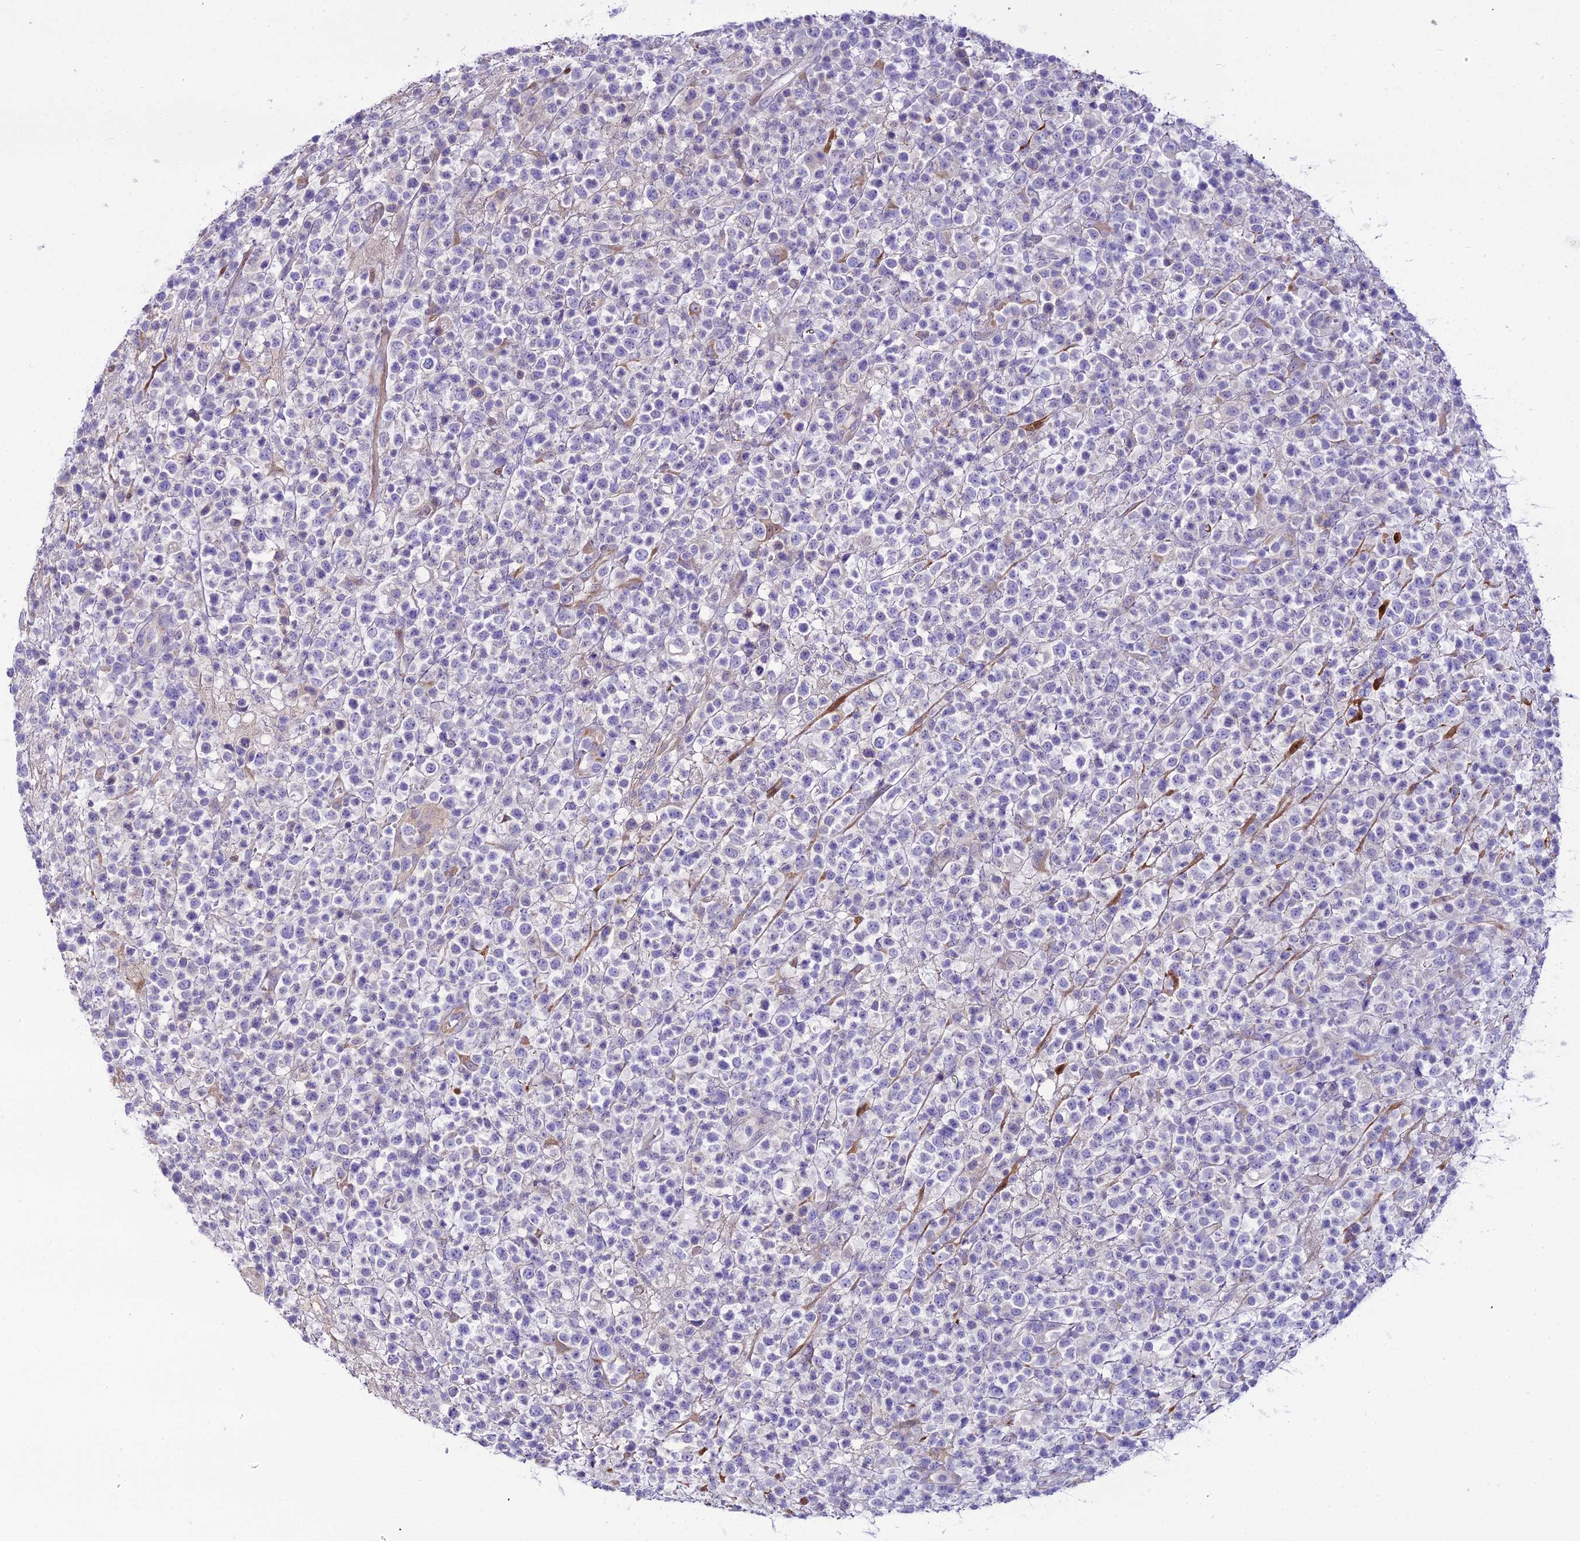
{"staining": {"intensity": "negative", "quantity": "none", "location": "none"}, "tissue": "lymphoma", "cell_type": "Tumor cells", "image_type": "cancer", "snomed": [{"axis": "morphology", "description": "Malignant lymphoma, non-Hodgkin's type, High grade"}, {"axis": "topography", "description": "Colon"}], "caption": "Immunohistochemical staining of high-grade malignant lymphoma, non-Hodgkin's type exhibits no significant expression in tumor cells.", "gene": "MB21D2", "patient": {"sex": "female", "age": 53}}